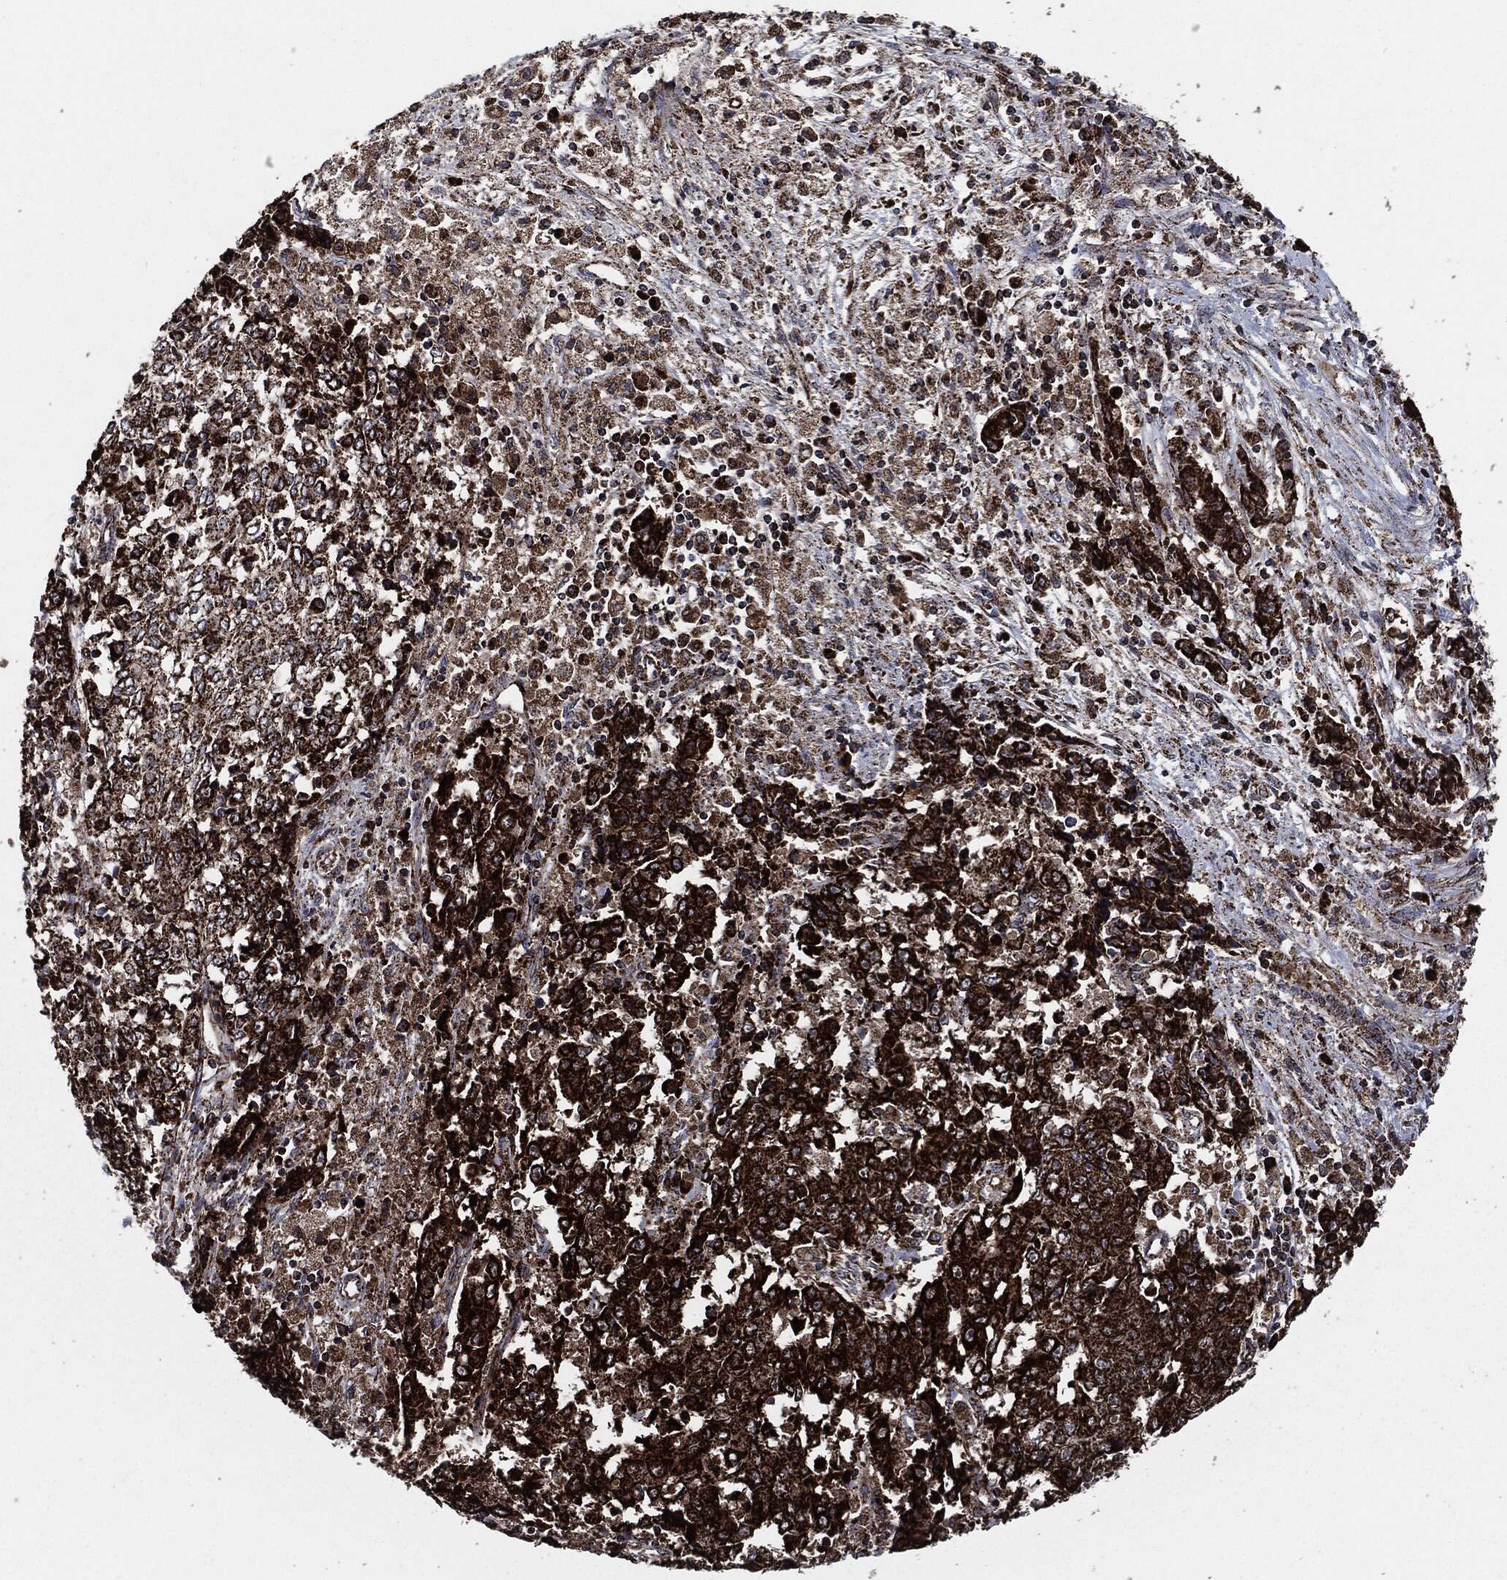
{"staining": {"intensity": "strong", "quantity": ">75%", "location": "cytoplasmic/membranous"}, "tissue": "ovarian cancer", "cell_type": "Tumor cells", "image_type": "cancer", "snomed": [{"axis": "morphology", "description": "Carcinoma, endometroid"}, {"axis": "topography", "description": "Ovary"}], "caption": "IHC photomicrograph of ovarian endometroid carcinoma stained for a protein (brown), which demonstrates high levels of strong cytoplasmic/membranous positivity in approximately >75% of tumor cells.", "gene": "FH", "patient": {"sex": "female", "age": 42}}